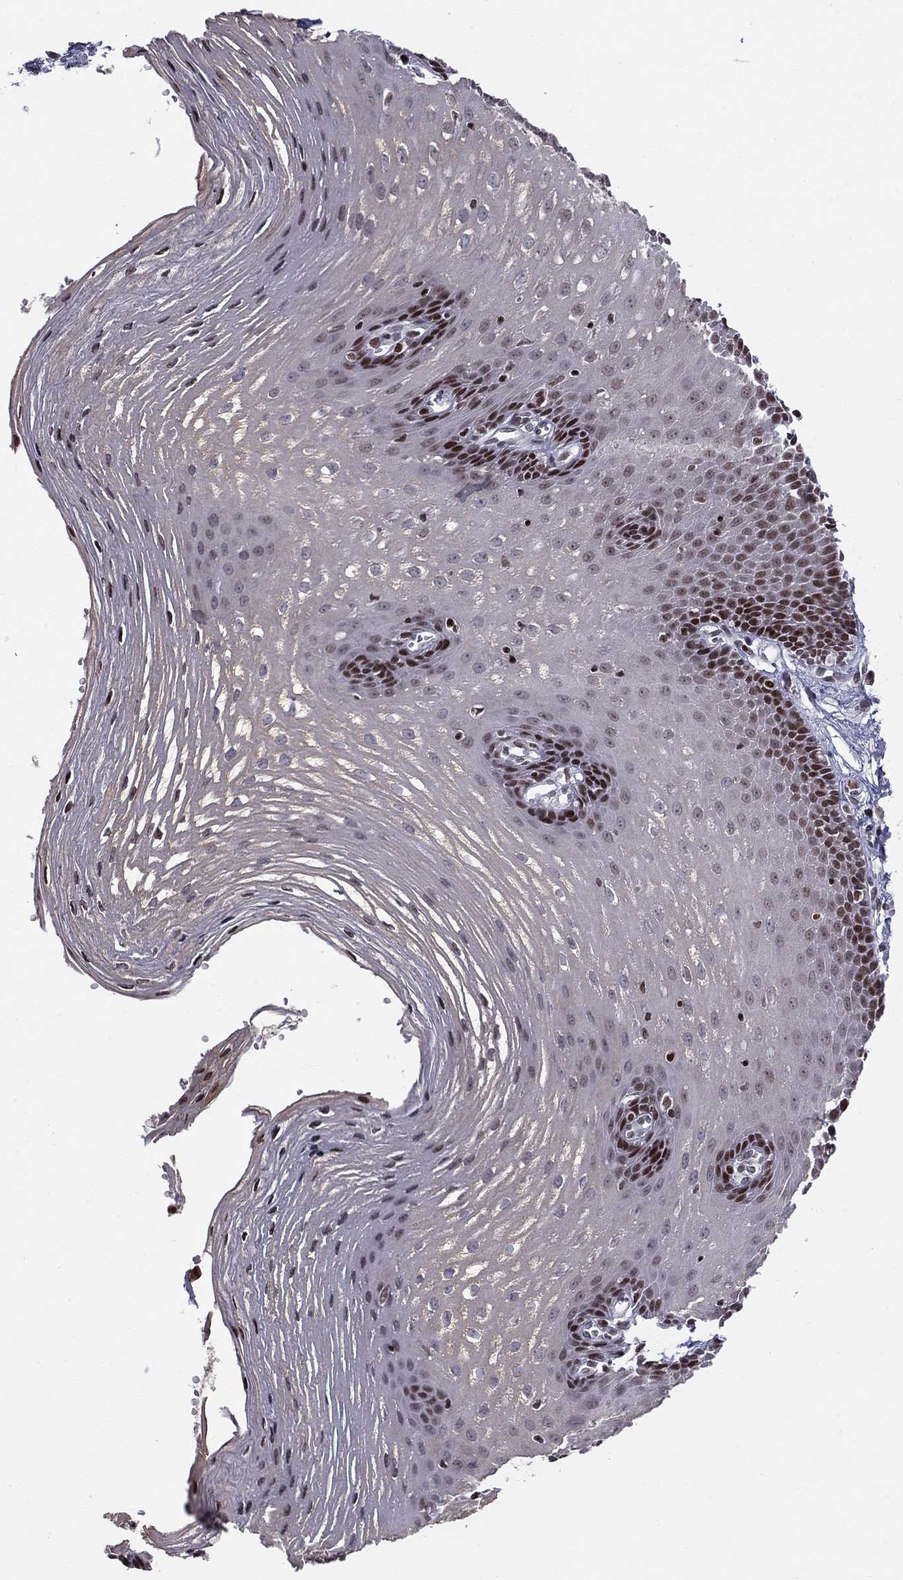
{"staining": {"intensity": "strong", "quantity": "25%-75%", "location": "nuclear"}, "tissue": "esophagus", "cell_type": "Squamous epithelial cells", "image_type": "normal", "snomed": [{"axis": "morphology", "description": "Normal tissue, NOS"}, {"axis": "topography", "description": "Esophagus"}], "caption": "The histopathology image demonstrates immunohistochemical staining of normal esophagus. There is strong nuclear staining is identified in about 25%-75% of squamous epithelial cells.", "gene": "RNASEH2C", "patient": {"sex": "male", "age": 72}}